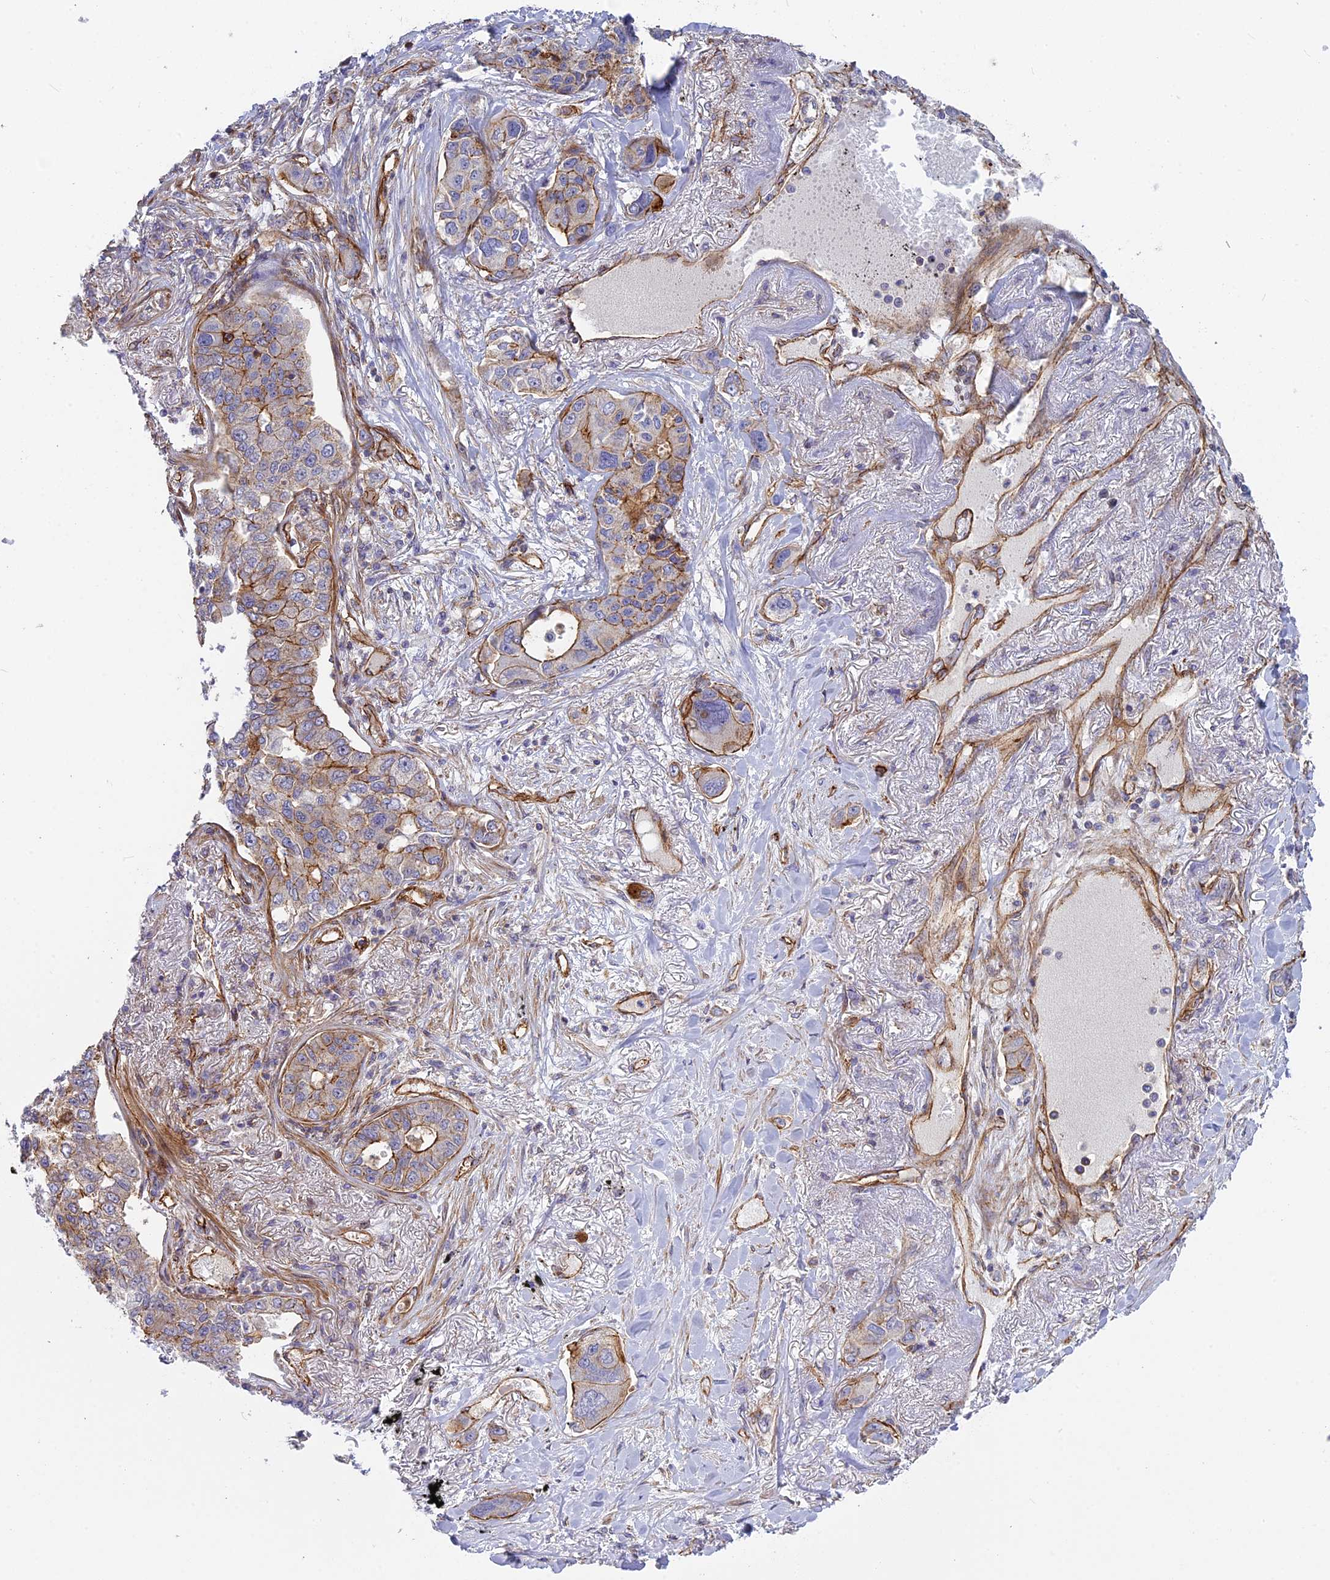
{"staining": {"intensity": "moderate", "quantity": "25%-75%", "location": "cytoplasmic/membranous"}, "tissue": "lung cancer", "cell_type": "Tumor cells", "image_type": "cancer", "snomed": [{"axis": "morphology", "description": "Adenocarcinoma, NOS"}, {"axis": "topography", "description": "Lung"}], "caption": "A brown stain shows moderate cytoplasmic/membranous expression of a protein in lung cancer (adenocarcinoma) tumor cells.", "gene": "CNBD2", "patient": {"sex": "male", "age": 49}}